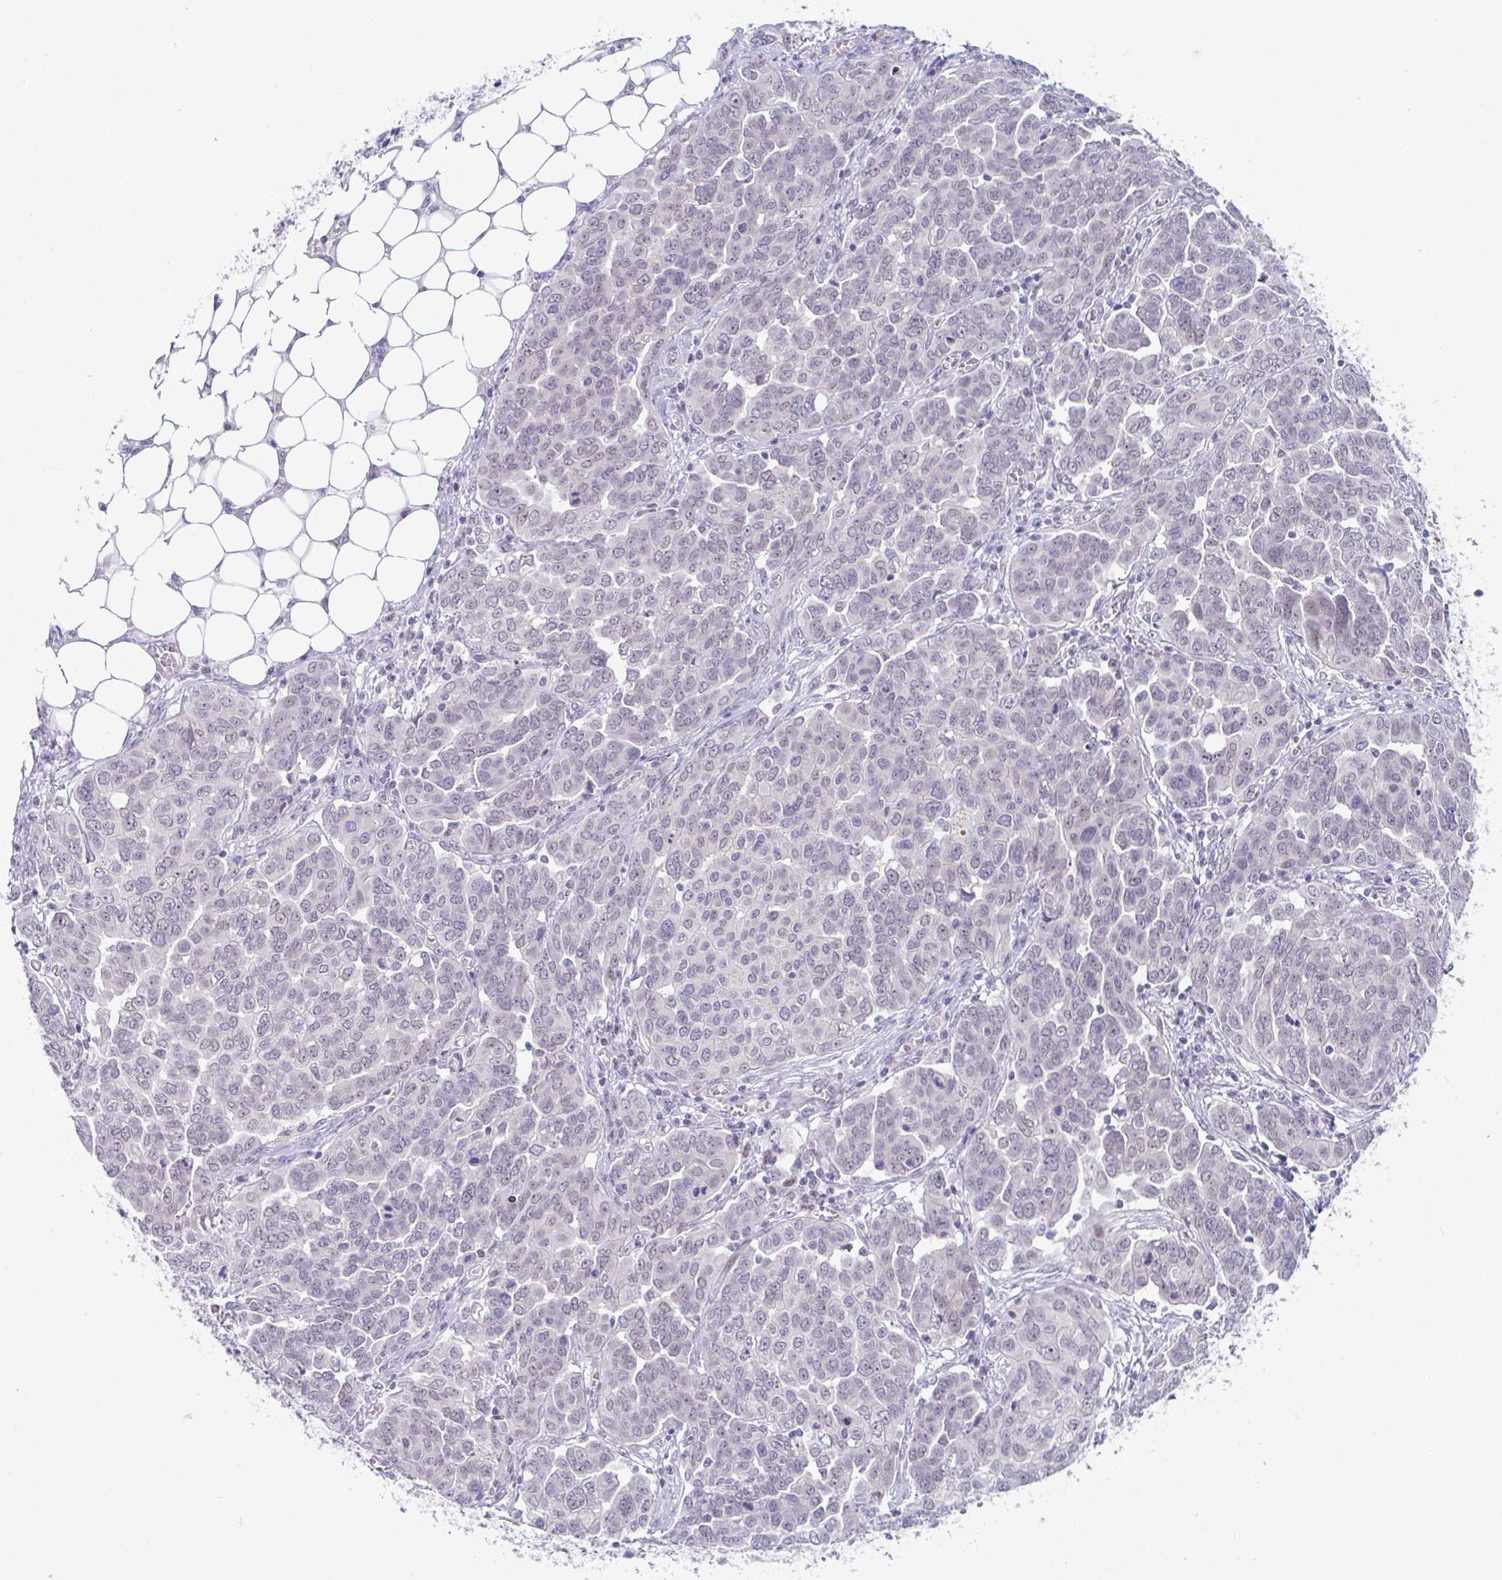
{"staining": {"intensity": "weak", "quantity": "<25%", "location": "nuclear"}, "tissue": "ovarian cancer", "cell_type": "Tumor cells", "image_type": "cancer", "snomed": [{"axis": "morphology", "description": "Cystadenocarcinoma, serous, NOS"}, {"axis": "topography", "description": "Ovary"}], "caption": "Immunohistochemistry photomicrograph of neoplastic tissue: human ovarian cancer (serous cystadenocarcinoma) stained with DAB reveals no significant protein positivity in tumor cells. The staining was performed using DAB (3,3'-diaminobenzidine) to visualize the protein expression in brown, while the nuclei were stained in blue with hematoxylin (Magnification: 20x).", "gene": "USP35", "patient": {"sex": "female", "age": 59}}